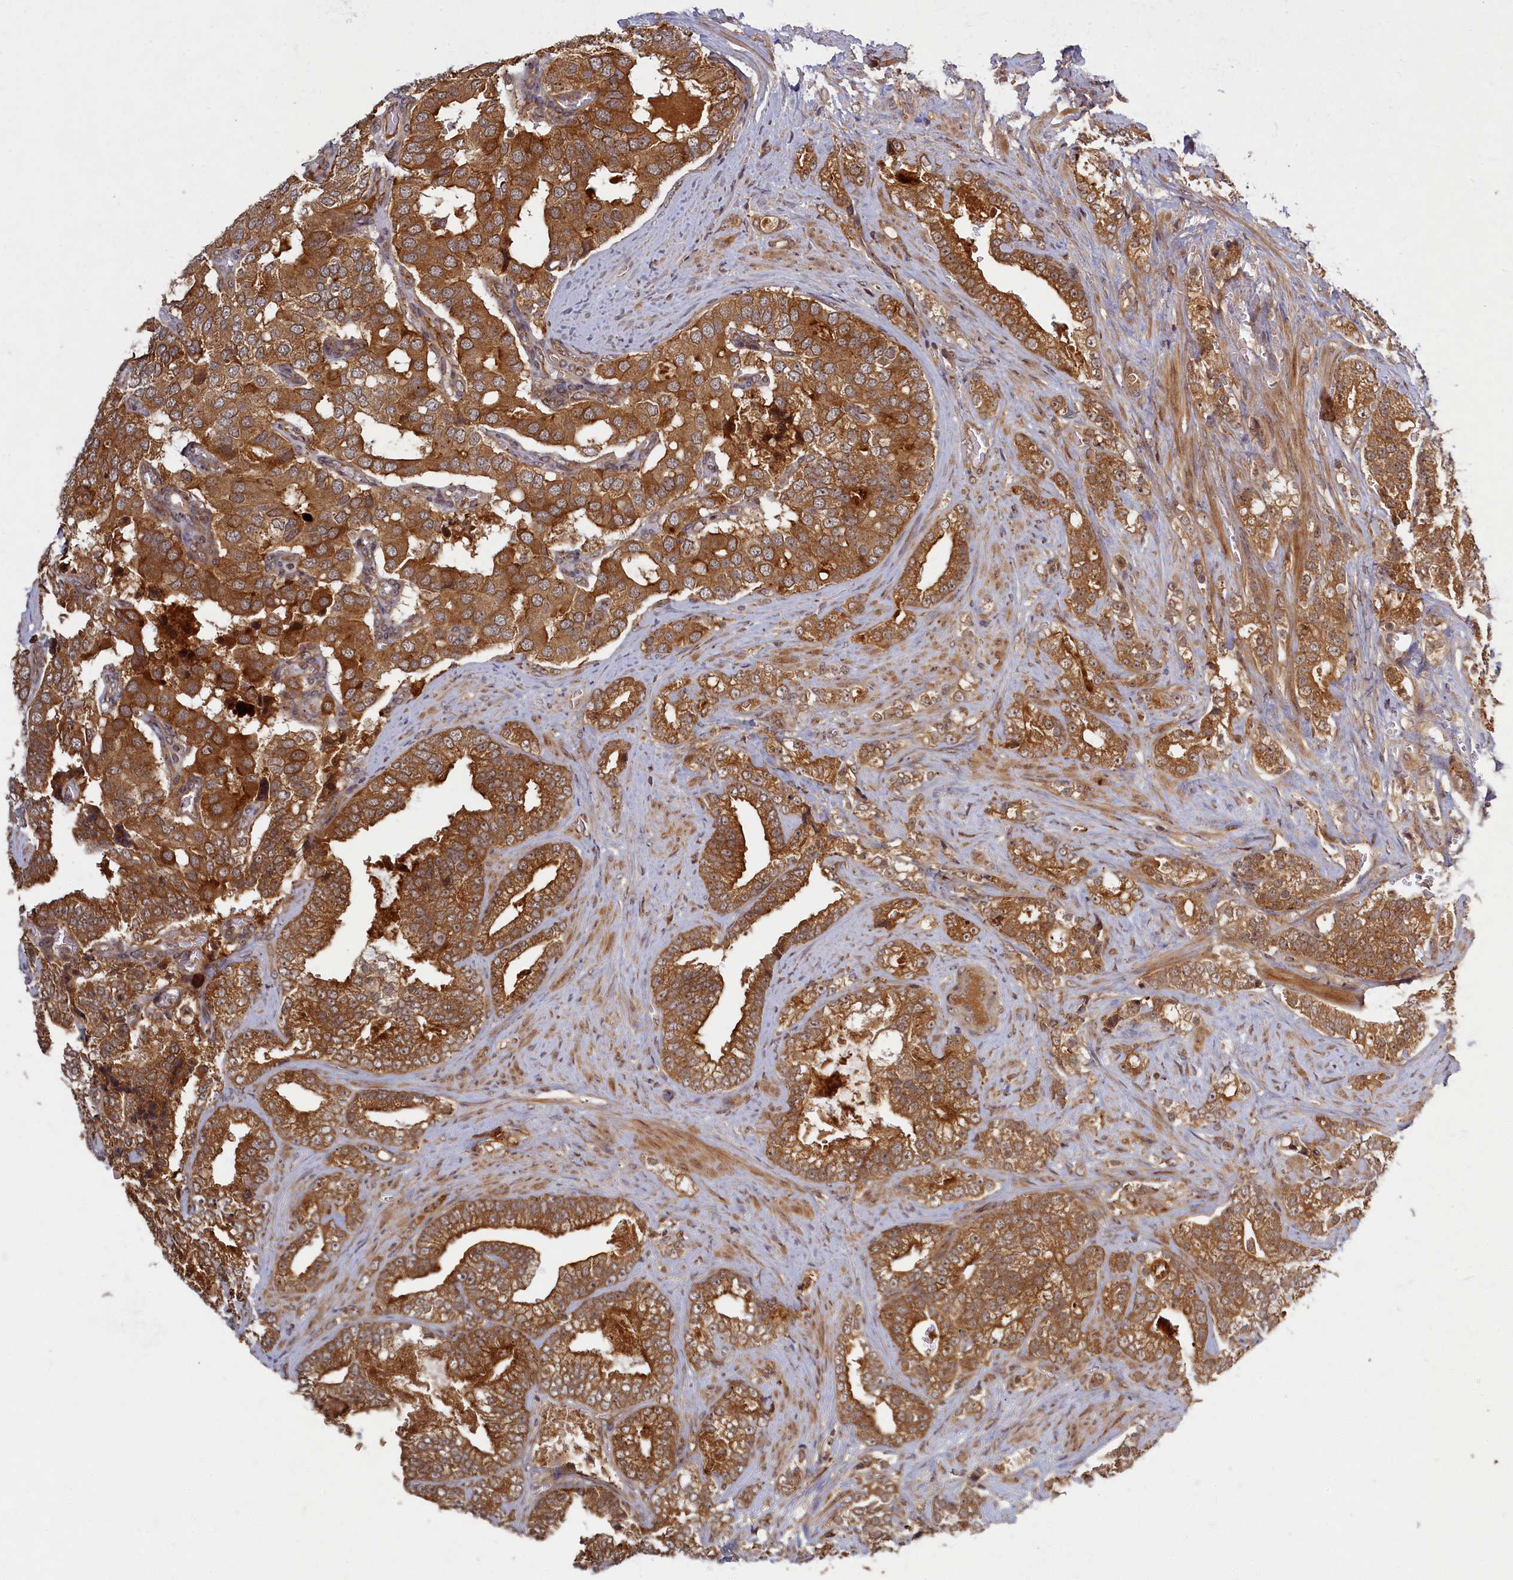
{"staining": {"intensity": "moderate", "quantity": ">75%", "location": "cytoplasmic/membranous"}, "tissue": "prostate cancer", "cell_type": "Tumor cells", "image_type": "cancer", "snomed": [{"axis": "morphology", "description": "Adenocarcinoma, High grade"}, {"axis": "topography", "description": "Prostate and seminal vesicle, NOS"}], "caption": "The histopathology image displays immunohistochemical staining of adenocarcinoma (high-grade) (prostate). There is moderate cytoplasmic/membranous positivity is seen in about >75% of tumor cells. (Brightfield microscopy of DAB IHC at high magnification).", "gene": "BICD1", "patient": {"sex": "male", "age": 67}}